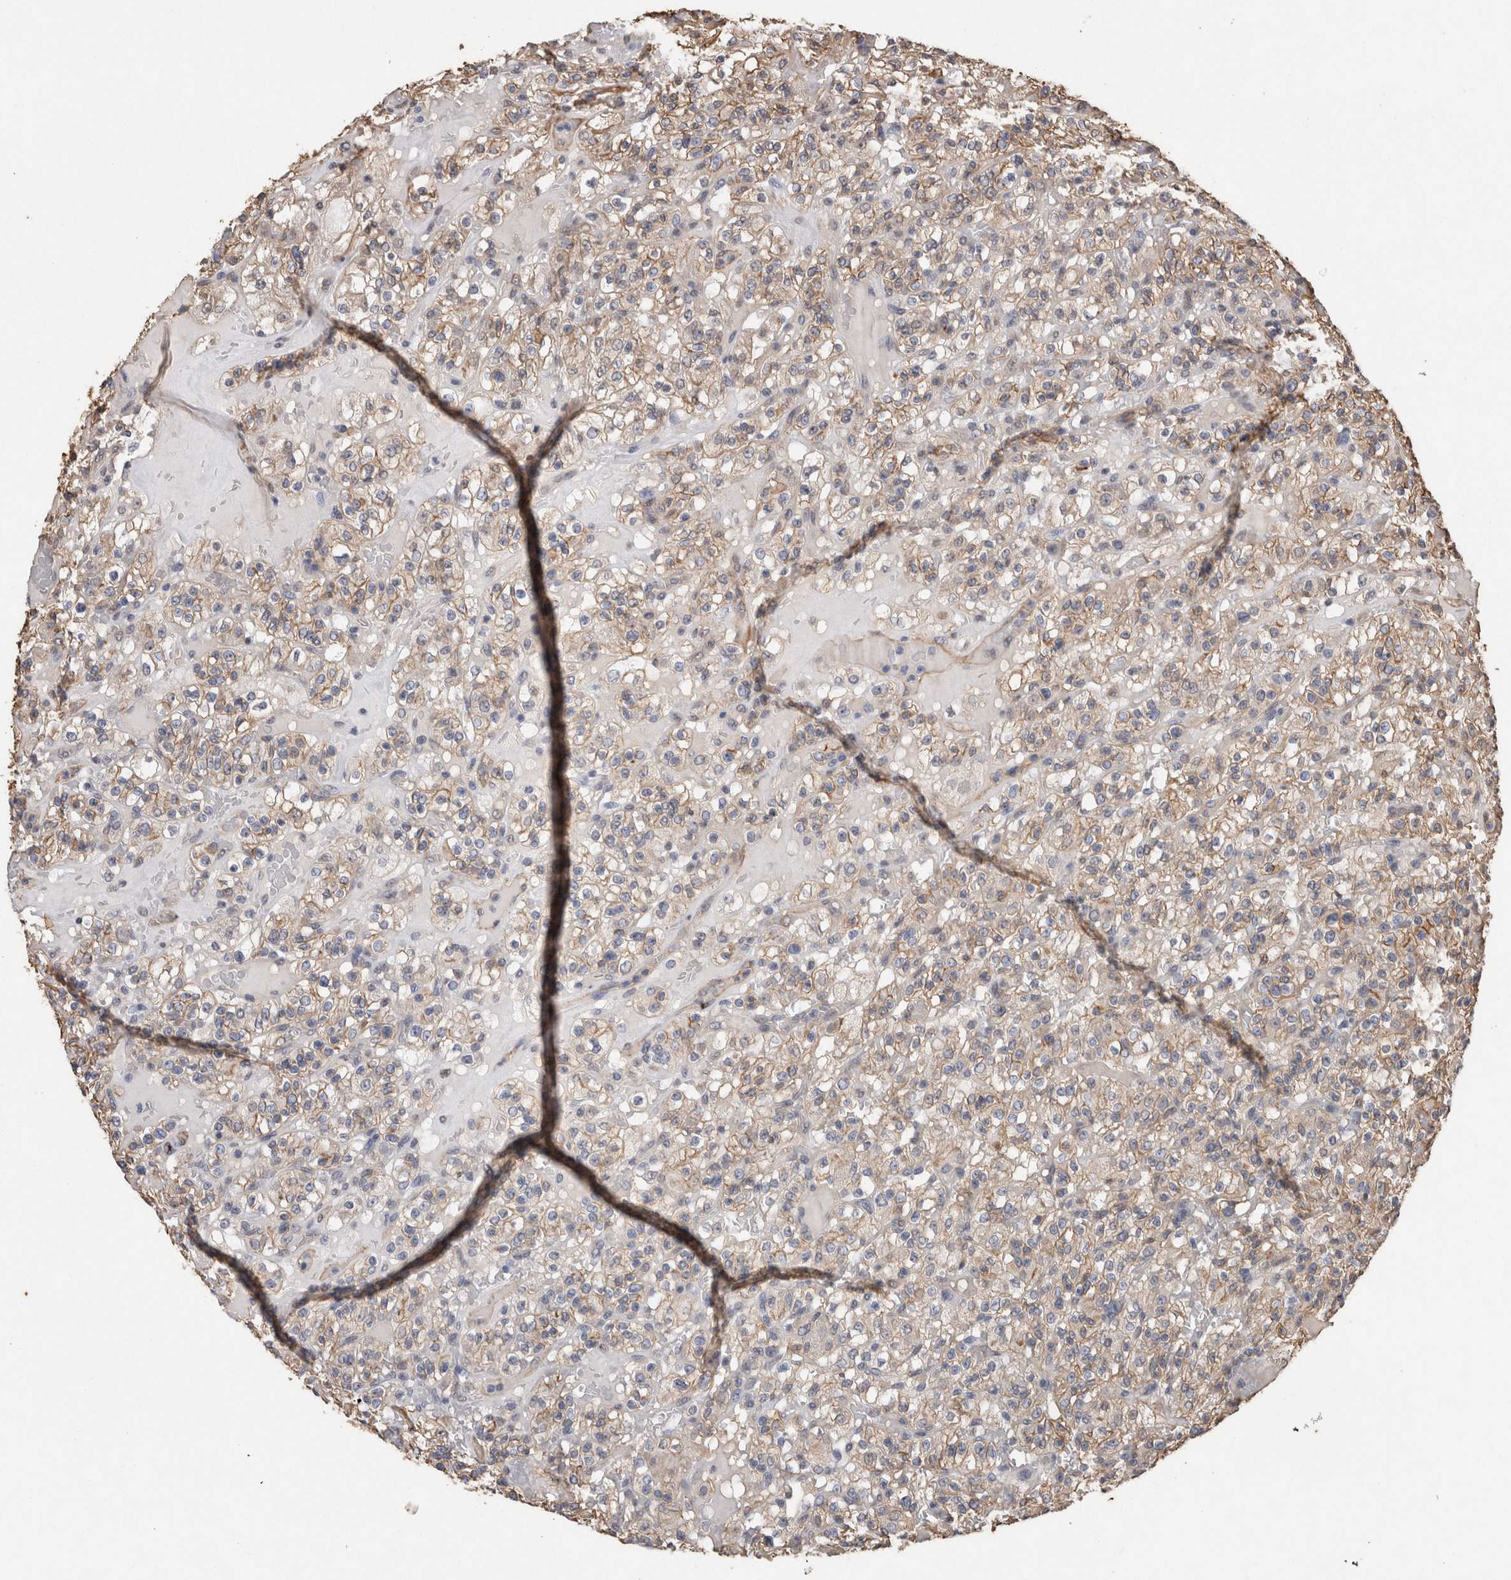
{"staining": {"intensity": "moderate", "quantity": "25%-75%", "location": "cytoplasmic/membranous"}, "tissue": "renal cancer", "cell_type": "Tumor cells", "image_type": "cancer", "snomed": [{"axis": "morphology", "description": "Normal tissue, NOS"}, {"axis": "morphology", "description": "Adenocarcinoma, NOS"}, {"axis": "topography", "description": "Kidney"}], "caption": "A brown stain shows moderate cytoplasmic/membranous expression of a protein in renal adenocarcinoma tumor cells.", "gene": "S100A10", "patient": {"sex": "female", "age": 72}}